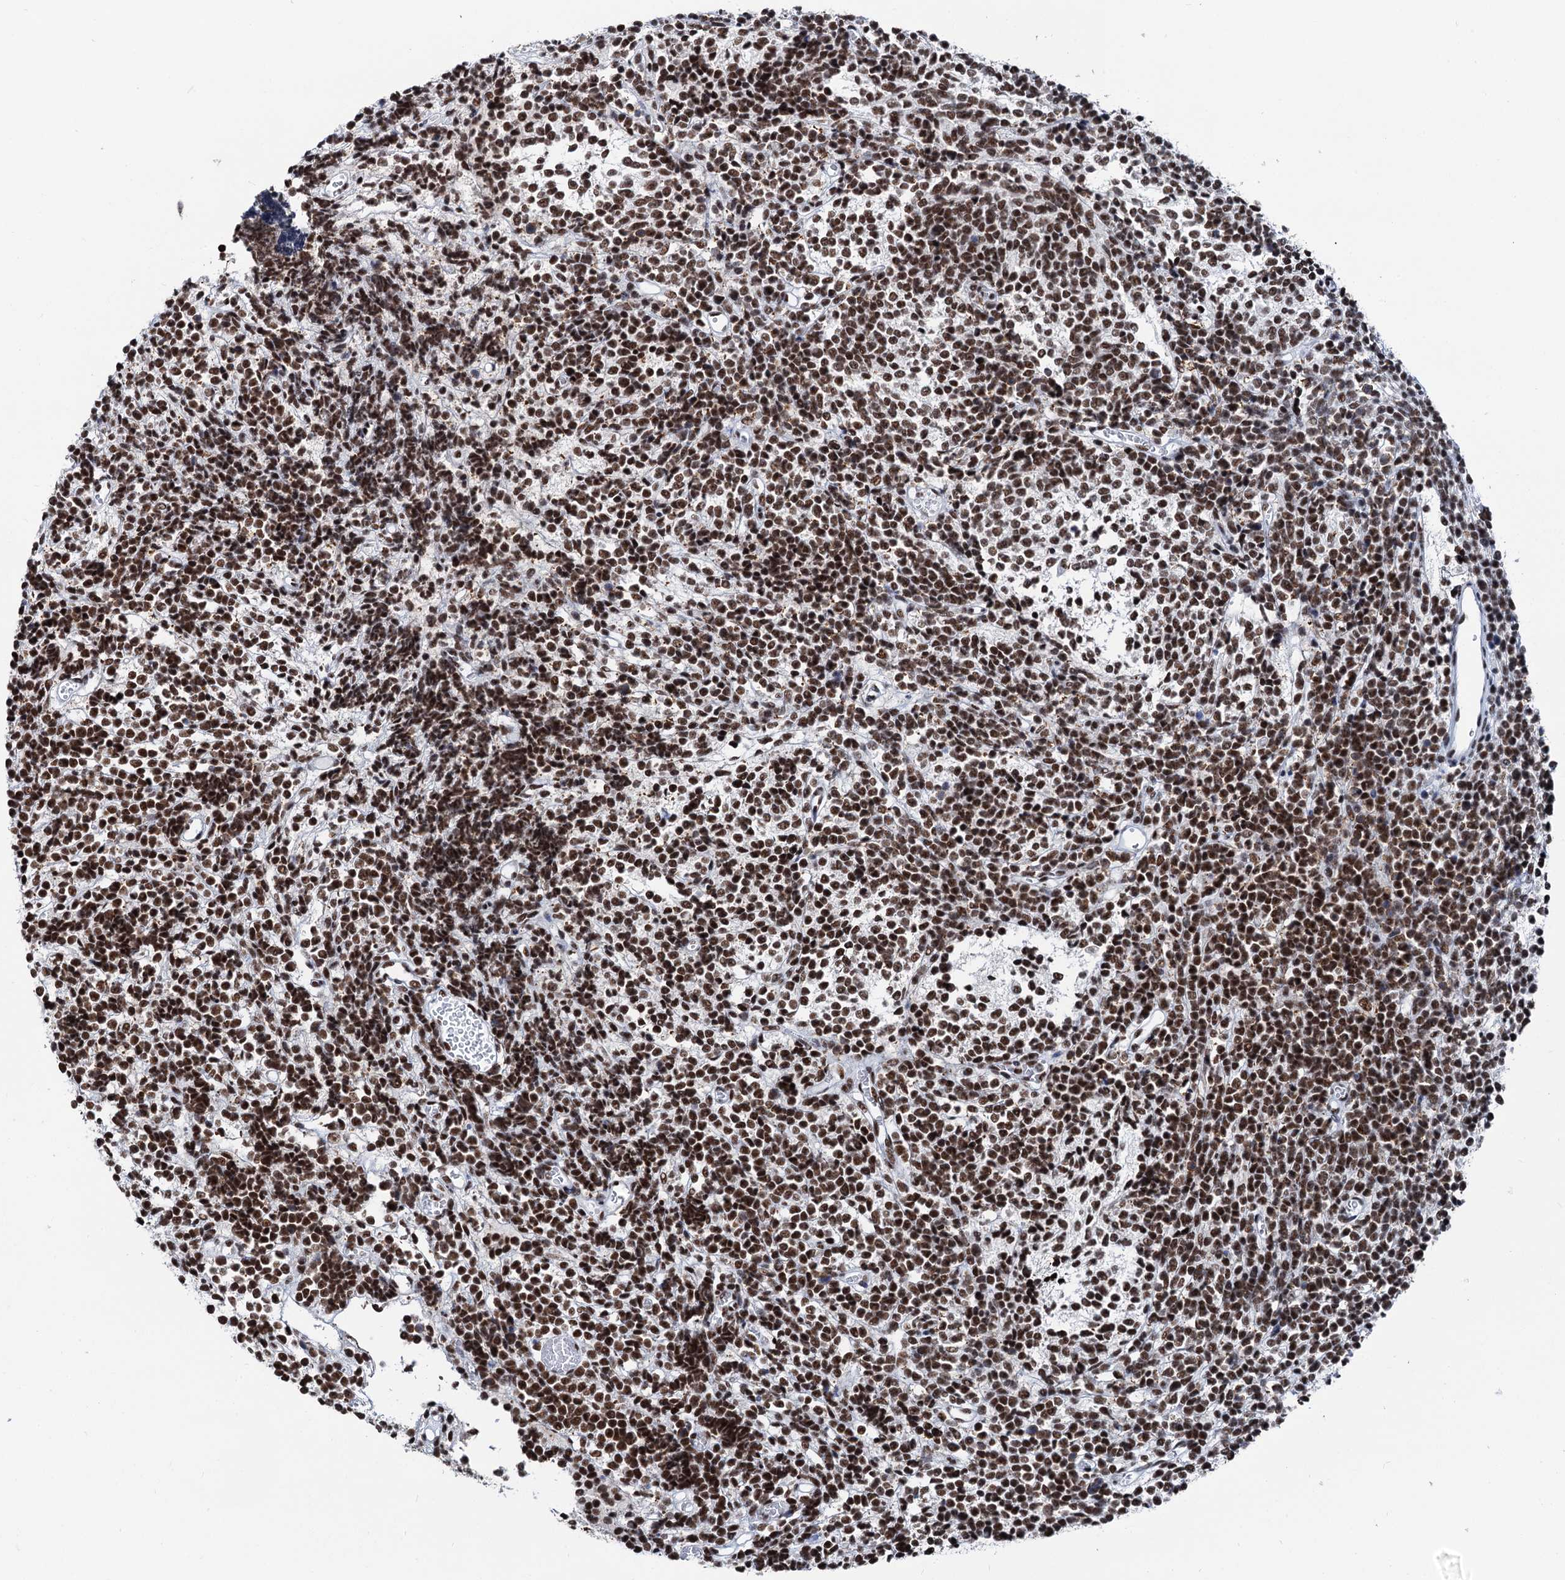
{"staining": {"intensity": "strong", "quantity": ">75%", "location": "nuclear"}, "tissue": "glioma", "cell_type": "Tumor cells", "image_type": "cancer", "snomed": [{"axis": "morphology", "description": "Glioma, malignant, Low grade"}, {"axis": "topography", "description": "Brain"}], "caption": "High-magnification brightfield microscopy of malignant glioma (low-grade) stained with DAB (3,3'-diaminobenzidine) (brown) and counterstained with hematoxylin (blue). tumor cells exhibit strong nuclear positivity is identified in approximately>75% of cells. (DAB (3,3'-diaminobenzidine) IHC with brightfield microscopy, high magnification).", "gene": "DDX23", "patient": {"sex": "female", "age": 1}}